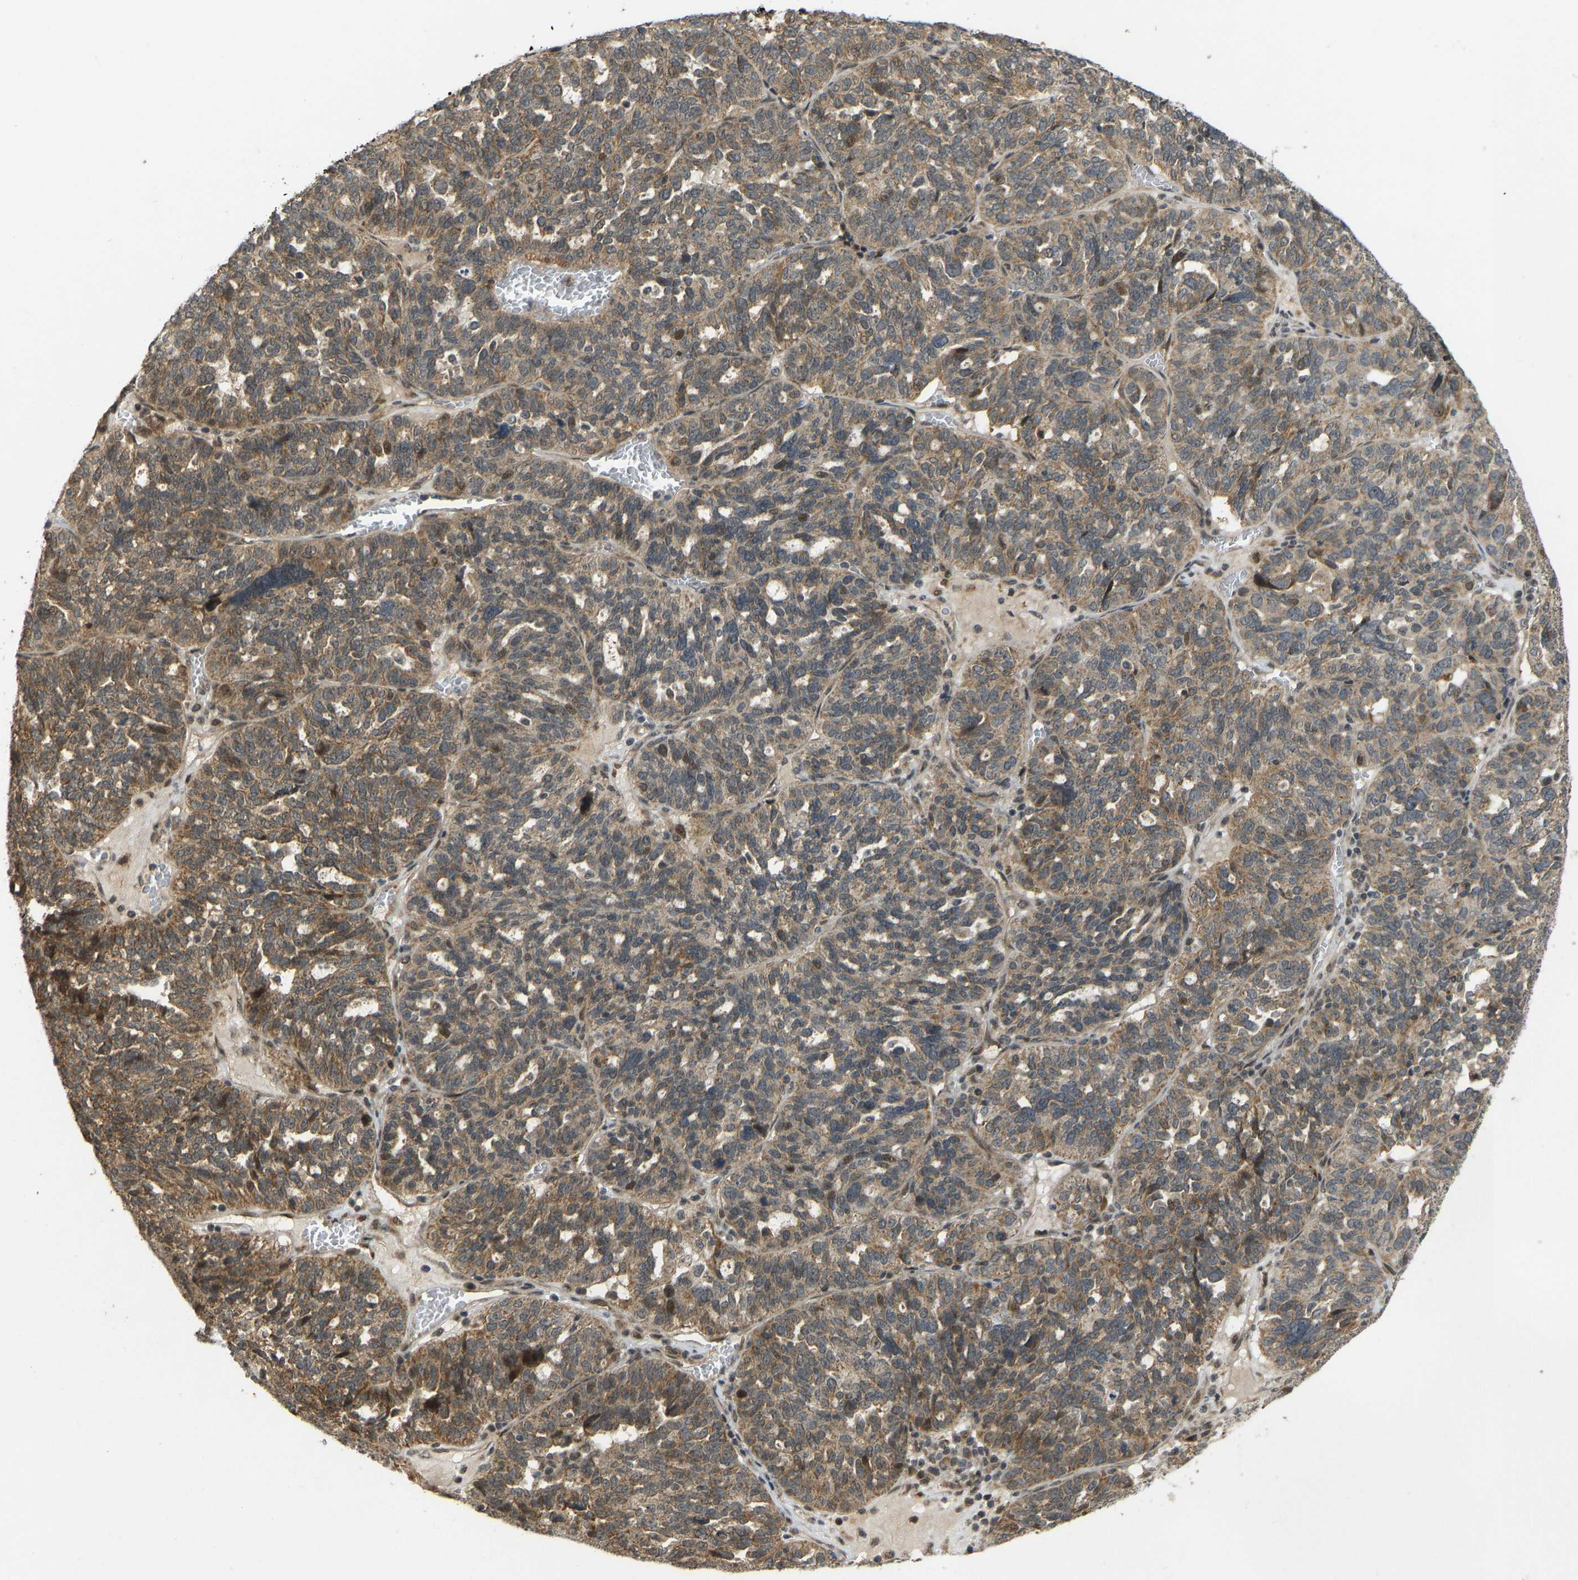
{"staining": {"intensity": "moderate", "quantity": ">75%", "location": "cytoplasmic/membranous"}, "tissue": "ovarian cancer", "cell_type": "Tumor cells", "image_type": "cancer", "snomed": [{"axis": "morphology", "description": "Cystadenocarcinoma, serous, NOS"}, {"axis": "topography", "description": "Ovary"}], "caption": "Protein analysis of serous cystadenocarcinoma (ovarian) tissue exhibits moderate cytoplasmic/membranous positivity in approximately >75% of tumor cells.", "gene": "ACADS", "patient": {"sex": "female", "age": 59}}